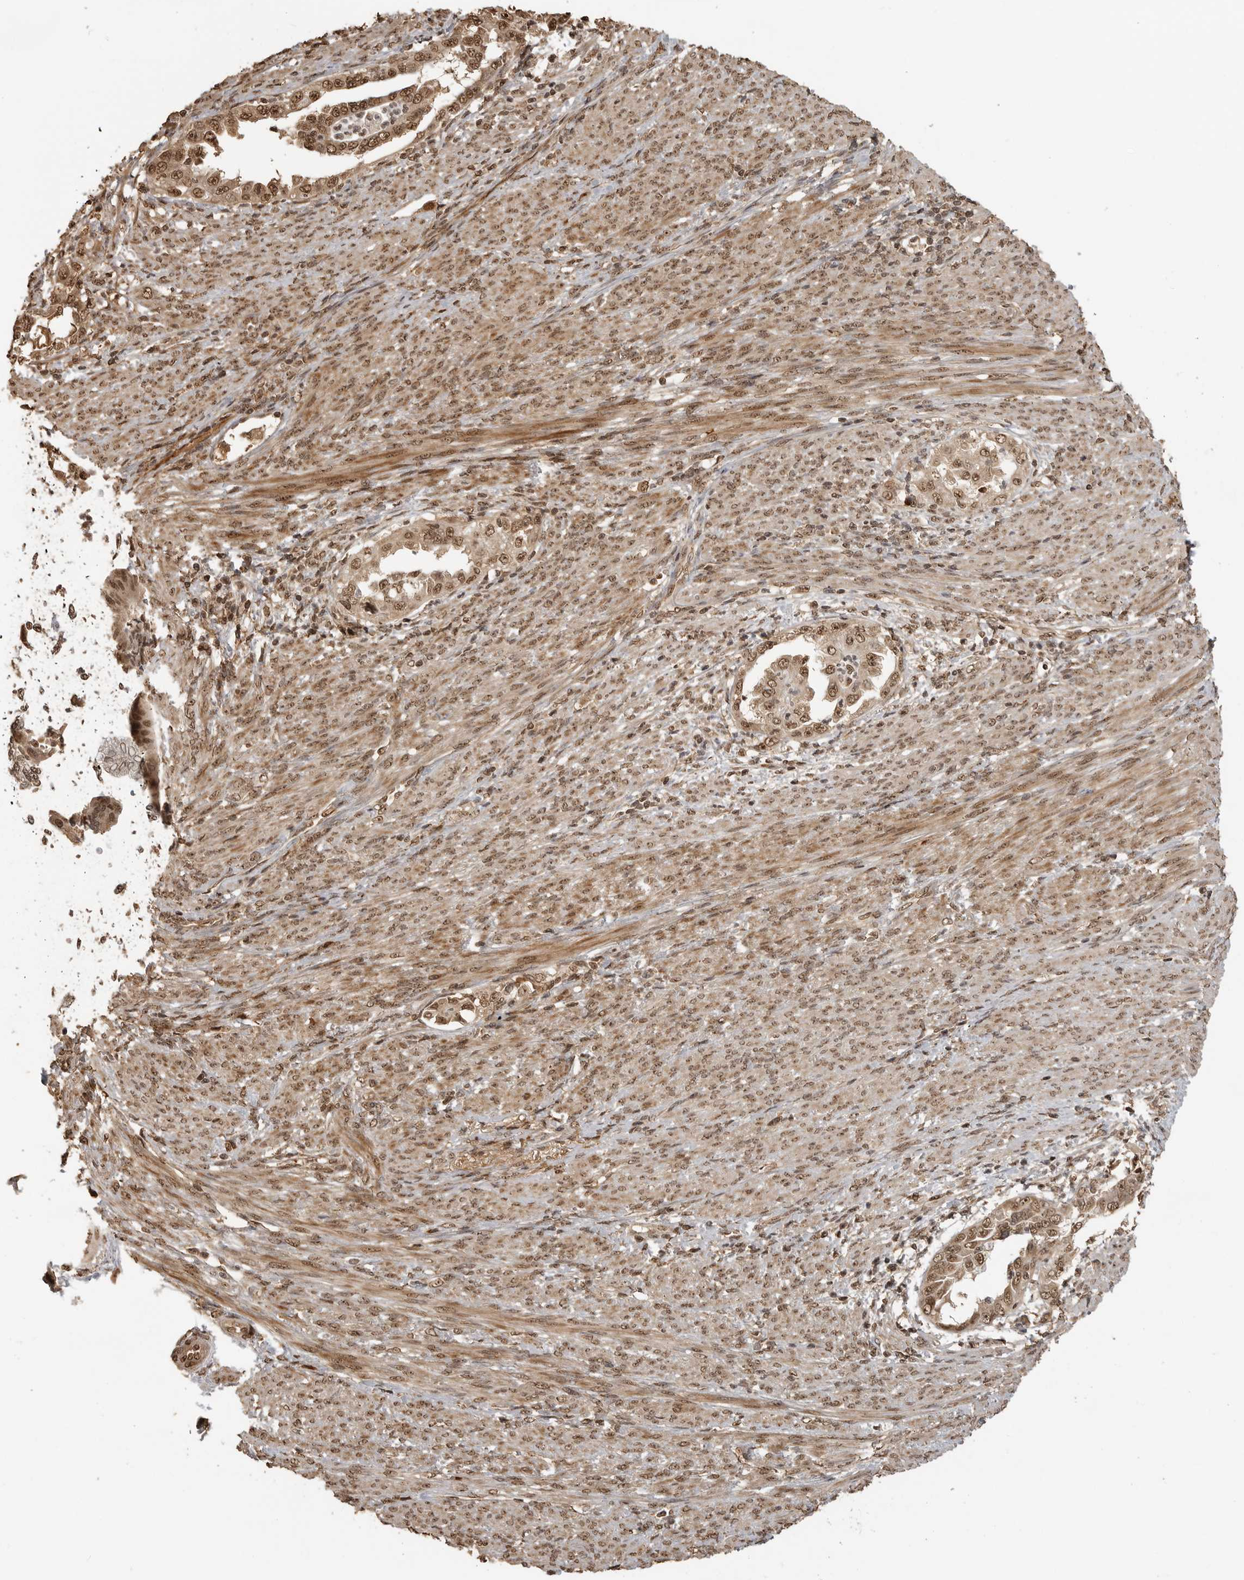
{"staining": {"intensity": "moderate", "quantity": ">75%", "location": "cytoplasmic/membranous,nuclear"}, "tissue": "endometrial cancer", "cell_type": "Tumor cells", "image_type": "cancer", "snomed": [{"axis": "morphology", "description": "Adenocarcinoma, NOS"}, {"axis": "topography", "description": "Endometrium"}], "caption": "Immunohistochemistry (IHC) (DAB (3,3'-diaminobenzidine)) staining of endometrial adenocarcinoma displays moderate cytoplasmic/membranous and nuclear protein expression in approximately >75% of tumor cells. (DAB (3,3'-diaminobenzidine) IHC, brown staining for protein, blue staining for nuclei).", "gene": "CLOCK", "patient": {"sex": "female", "age": 85}}